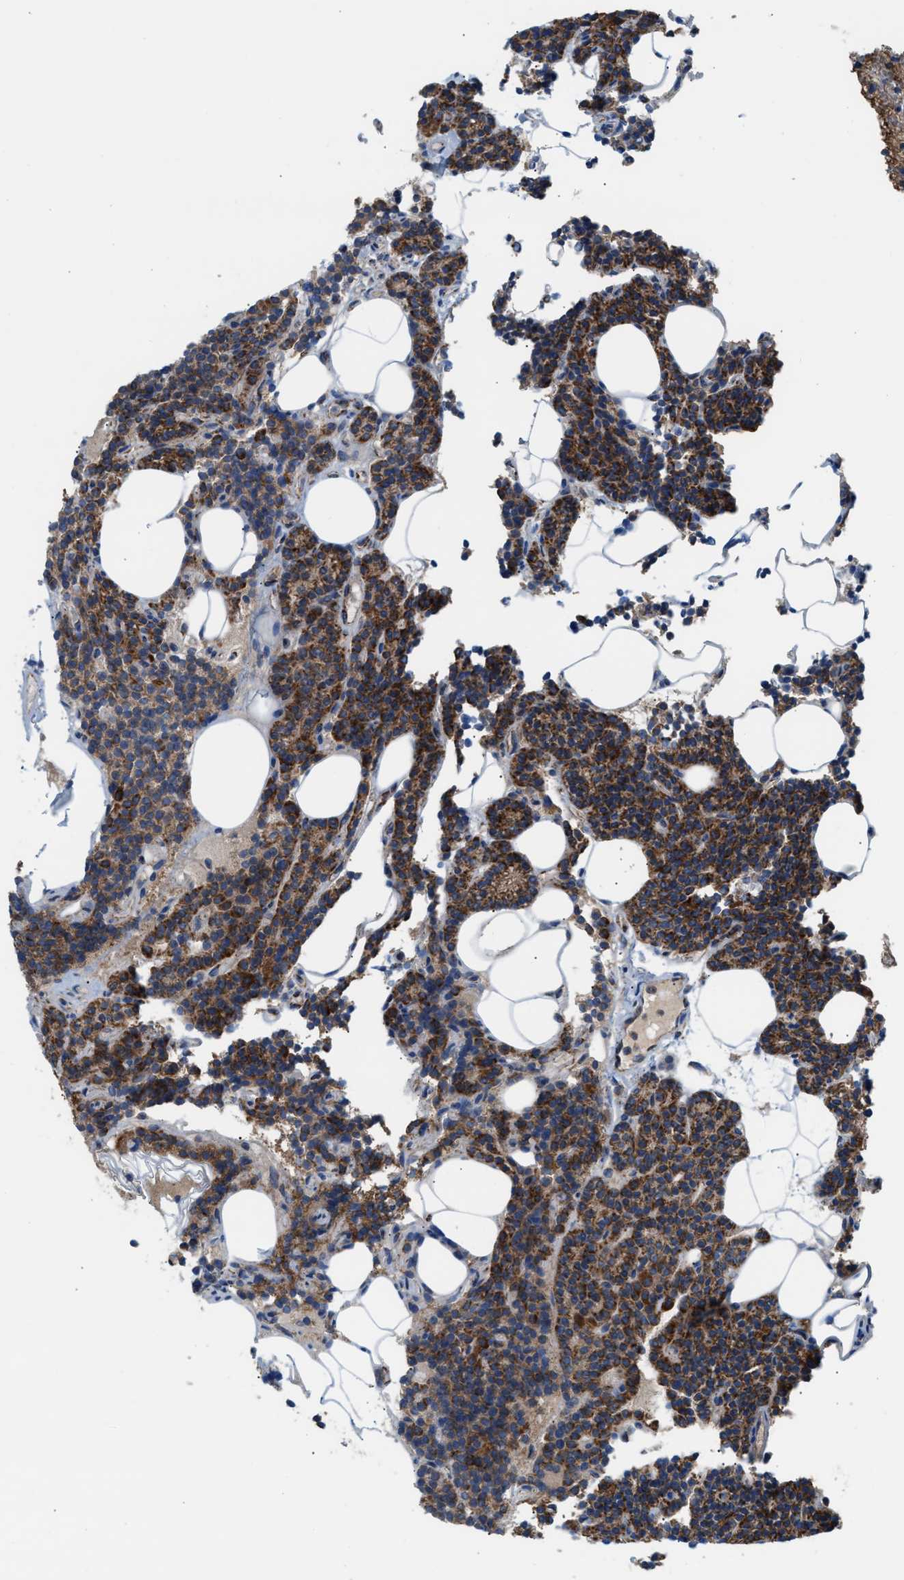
{"staining": {"intensity": "strong", "quantity": ">75%", "location": "cytoplasmic/membranous"}, "tissue": "parathyroid gland", "cell_type": "Glandular cells", "image_type": "normal", "snomed": [{"axis": "morphology", "description": "Normal tissue, NOS"}, {"axis": "morphology", "description": "Adenoma, NOS"}, {"axis": "topography", "description": "Parathyroid gland"}], "caption": "Immunohistochemical staining of normal parathyroid gland demonstrates strong cytoplasmic/membranous protein expression in approximately >75% of glandular cells. Immunohistochemistry (ihc) stains the protein of interest in brown and the nuclei are stained blue.", "gene": "TBC1D15", "patient": {"sex": "female", "age": 43}}